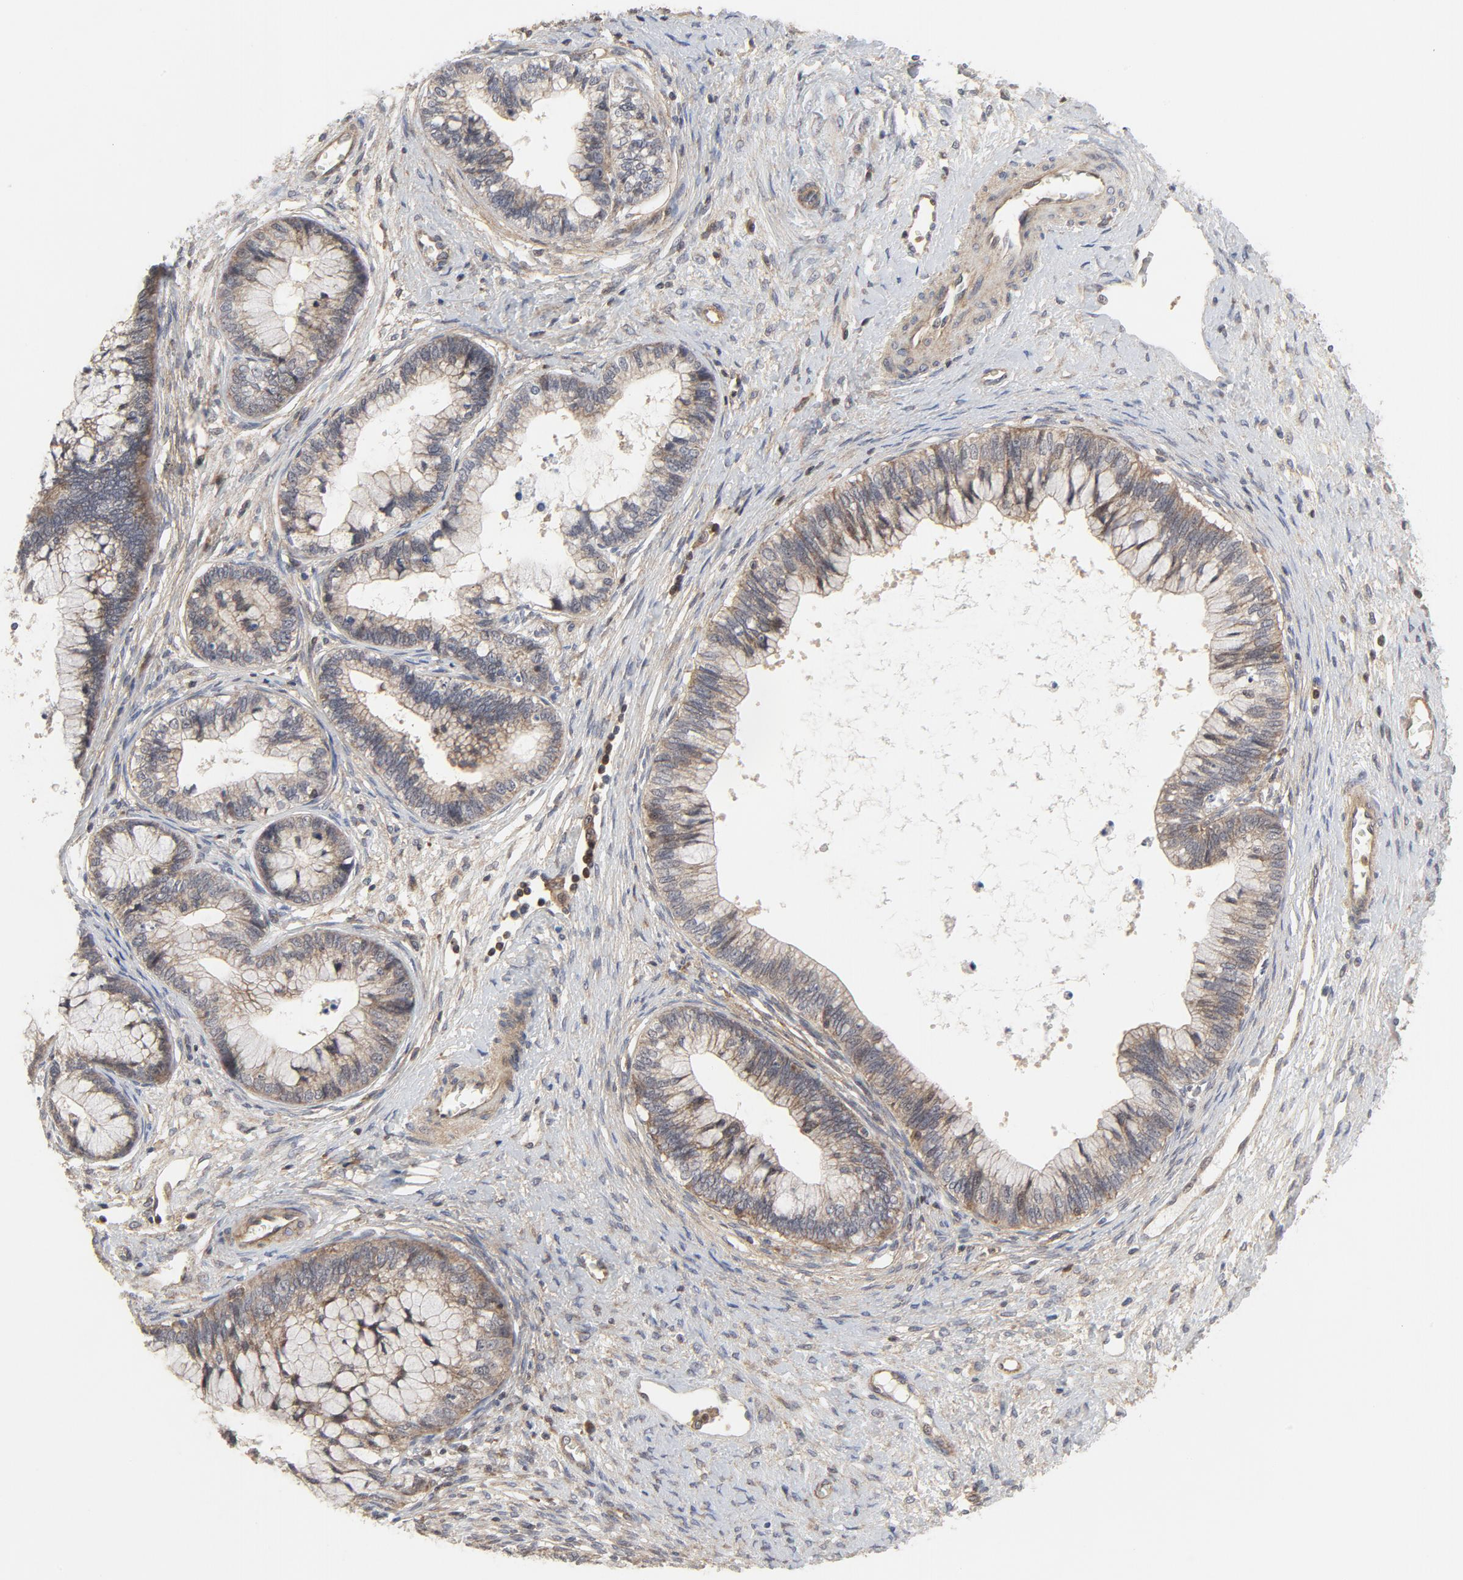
{"staining": {"intensity": "weak", "quantity": ">75%", "location": "cytoplasmic/membranous"}, "tissue": "cervical cancer", "cell_type": "Tumor cells", "image_type": "cancer", "snomed": [{"axis": "morphology", "description": "Adenocarcinoma, NOS"}, {"axis": "topography", "description": "Cervix"}], "caption": "Immunohistochemical staining of cervical adenocarcinoma shows weak cytoplasmic/membranous protein expression in about >75% of tumor cells. (DAB = brown stain, brightfield microscopy at high magnification).", "gene": "MAP2K7", "patient": {"sex": "female", "age": 44}}